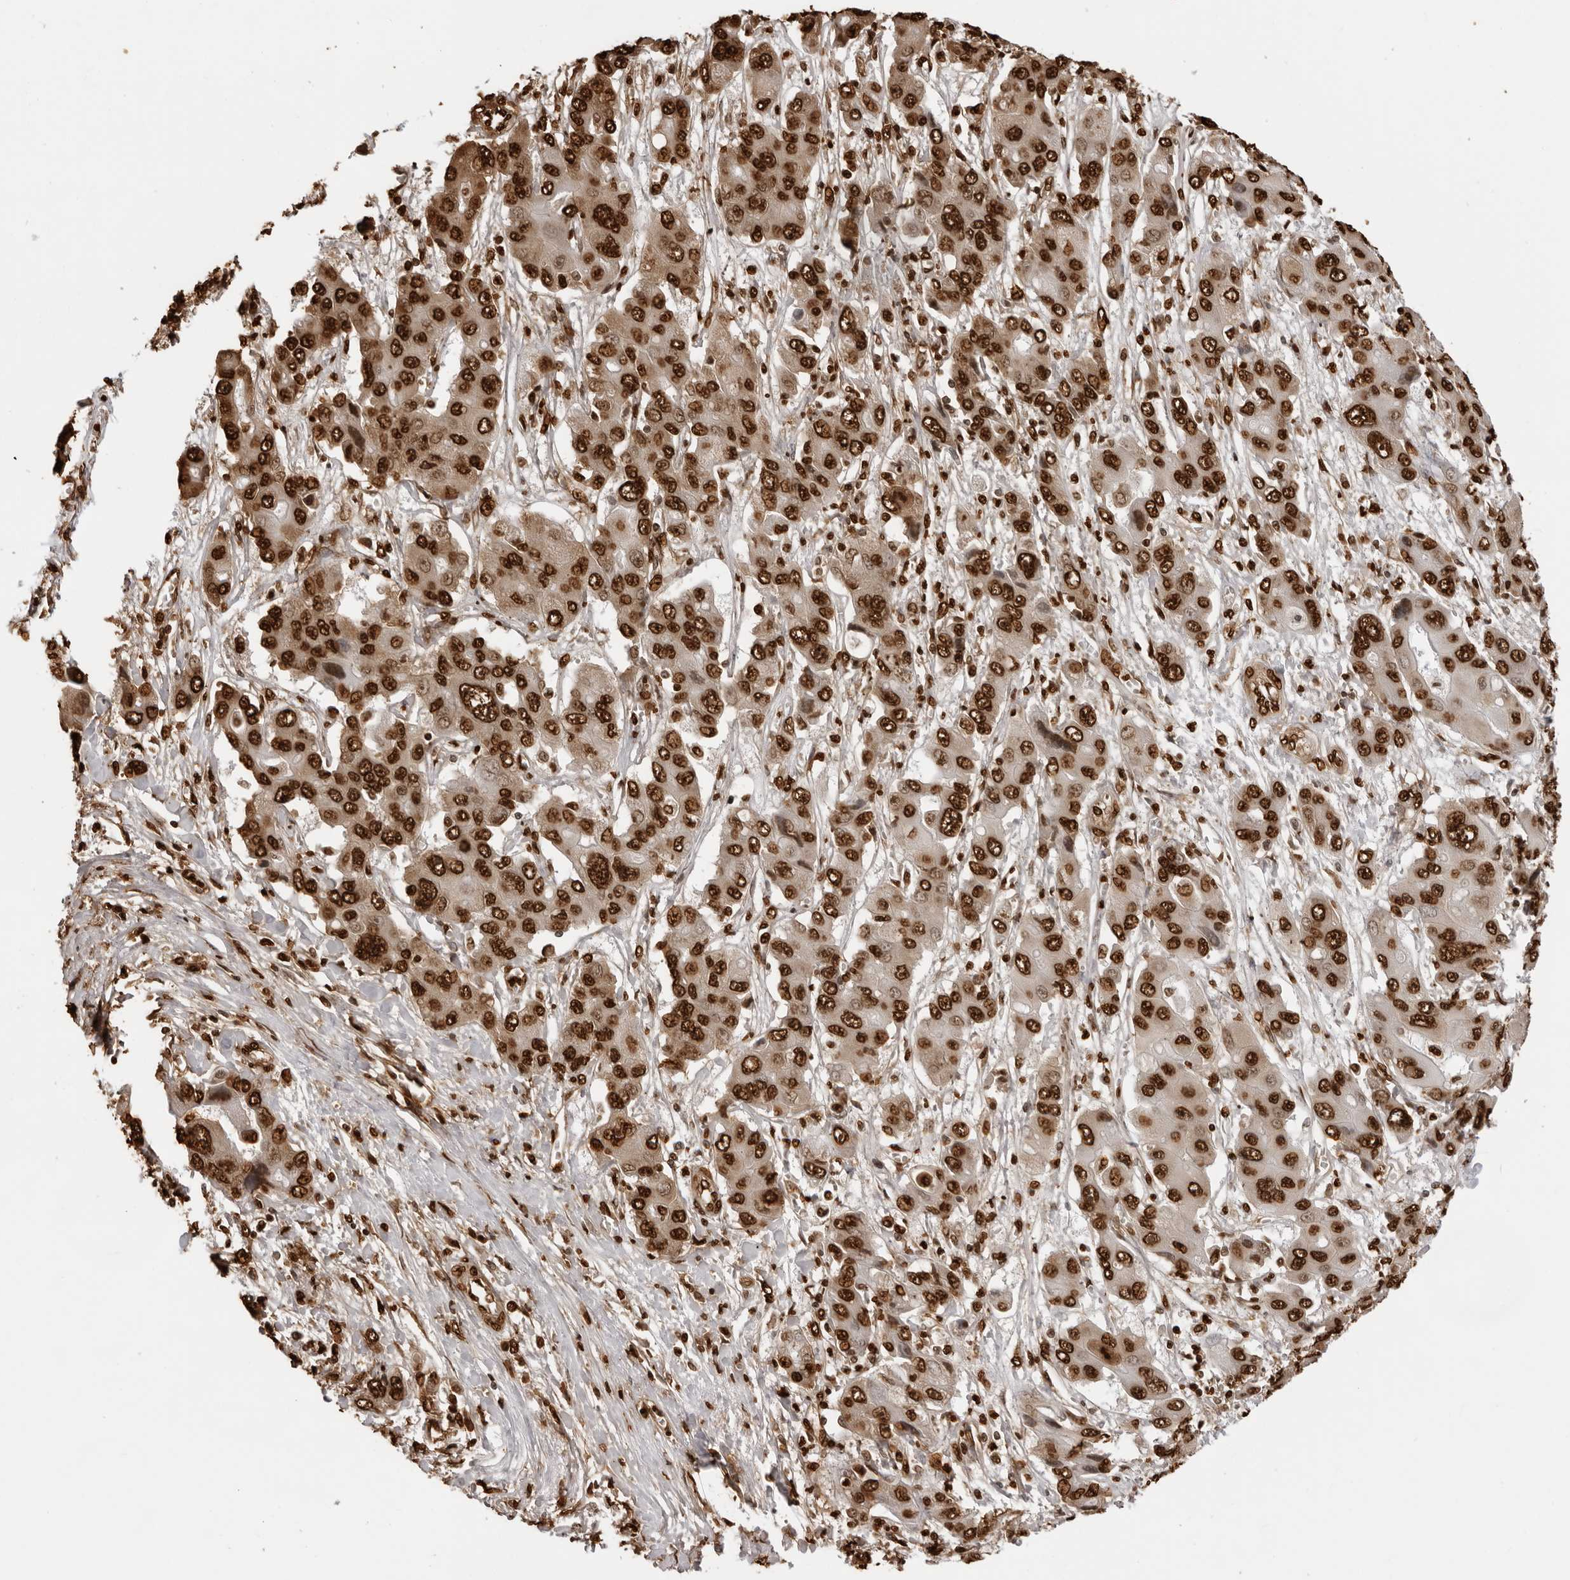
{"staining": {"intensity": "strong", "quantity": ">75%", "location": "nuclear"}, "tissue": "liver cancer", "cell_type": "Tumor cells", "image_type": "cancer", "snomed": [{"axis": "morphology", "description": "Cholangiocarcinoma"}, {"axis": "topography", "description": "Liver"}], "caption": "IHC image of liver cancer (cholangiocarcinoma) stained for a protein (brown), which displays high levels of strong nuclear staining in about >75% of tumor cells.", "gene": "ZFP91", "patient": {"sex": "male", "age": 67}}